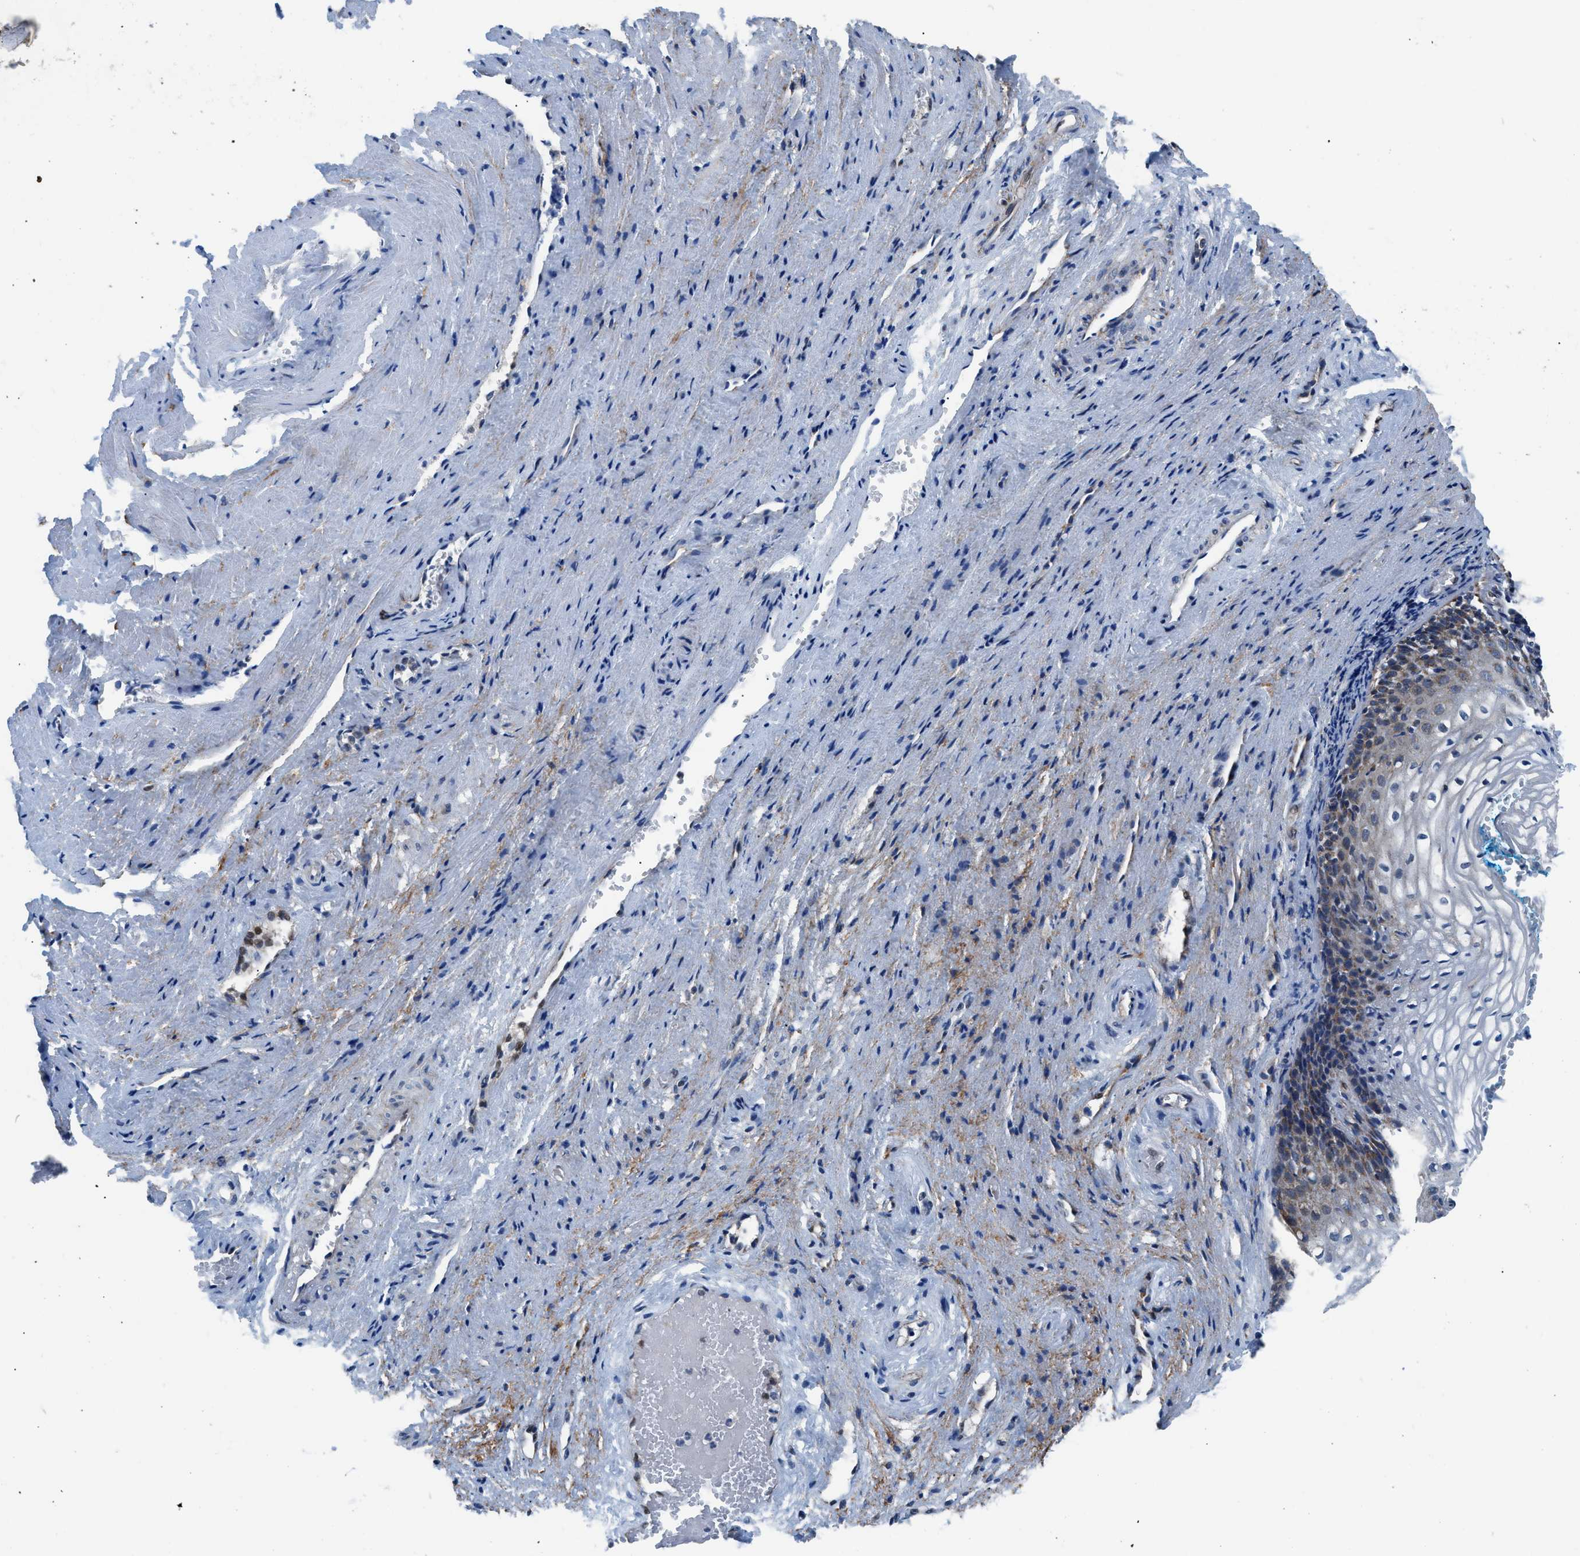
{"staining": {"intensity": "weak", "quantity": "<25%", "location": "cytoplasmic/membranous"}, "tissue": "vagina", "cell_type": "Squamous epithelial cells", "image_type": "normal", "snomed": [{"axis": "morphology", "description": "Normal tissue, NOS"}, {"axis": "topography", "description": "Vagina"}], "caption": "Immunohistochemistry (IHC) of benign human vagina demonstrates no positivity in squamous epithelial cells.", "gene": "LMO2", "patient": {"sex": "female", "age": 34}}